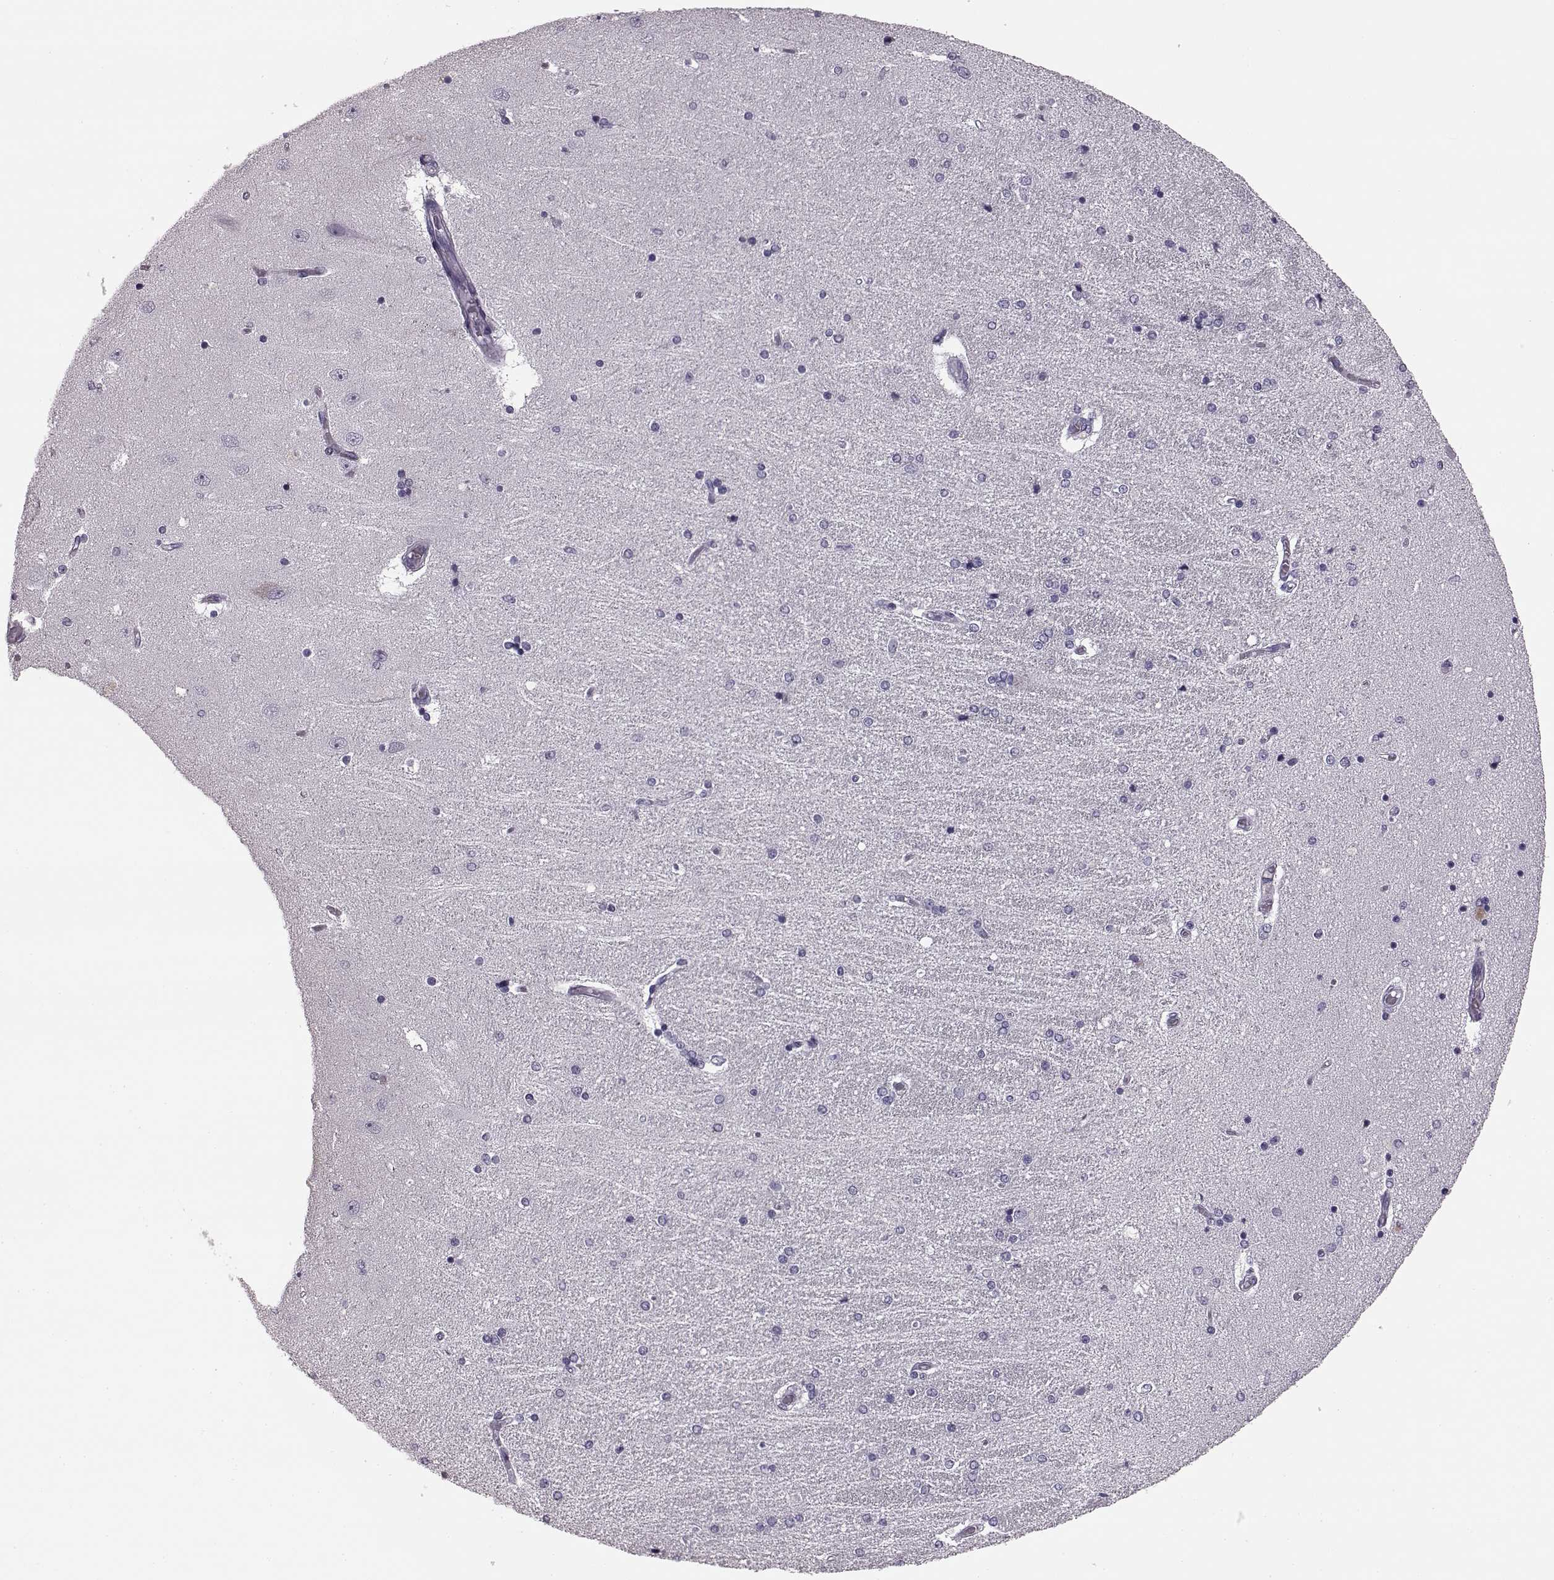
{"staining": {"intensity": "negative", "quantity": "none", "location": "none"}, "tissue": "hippocampus", "cell_type": "Glial cells", "image_type": "normal", "snomed": [{"axis": "morphology", "description": "Normal tissue, NOS"}, {"axis": "topography", "description": "Hippocampus"}], "caption": "The image displays no staining of glial cells in unremarkable hippocampus. (Stains: DAB (3,3'-diaminobenzidine) IHC with hematoxylin counter stain, Microscopy: brightfield microscopy at high magnification).", "gene": "AIPL1", "patient": {"sex": "female", "age": 54}}